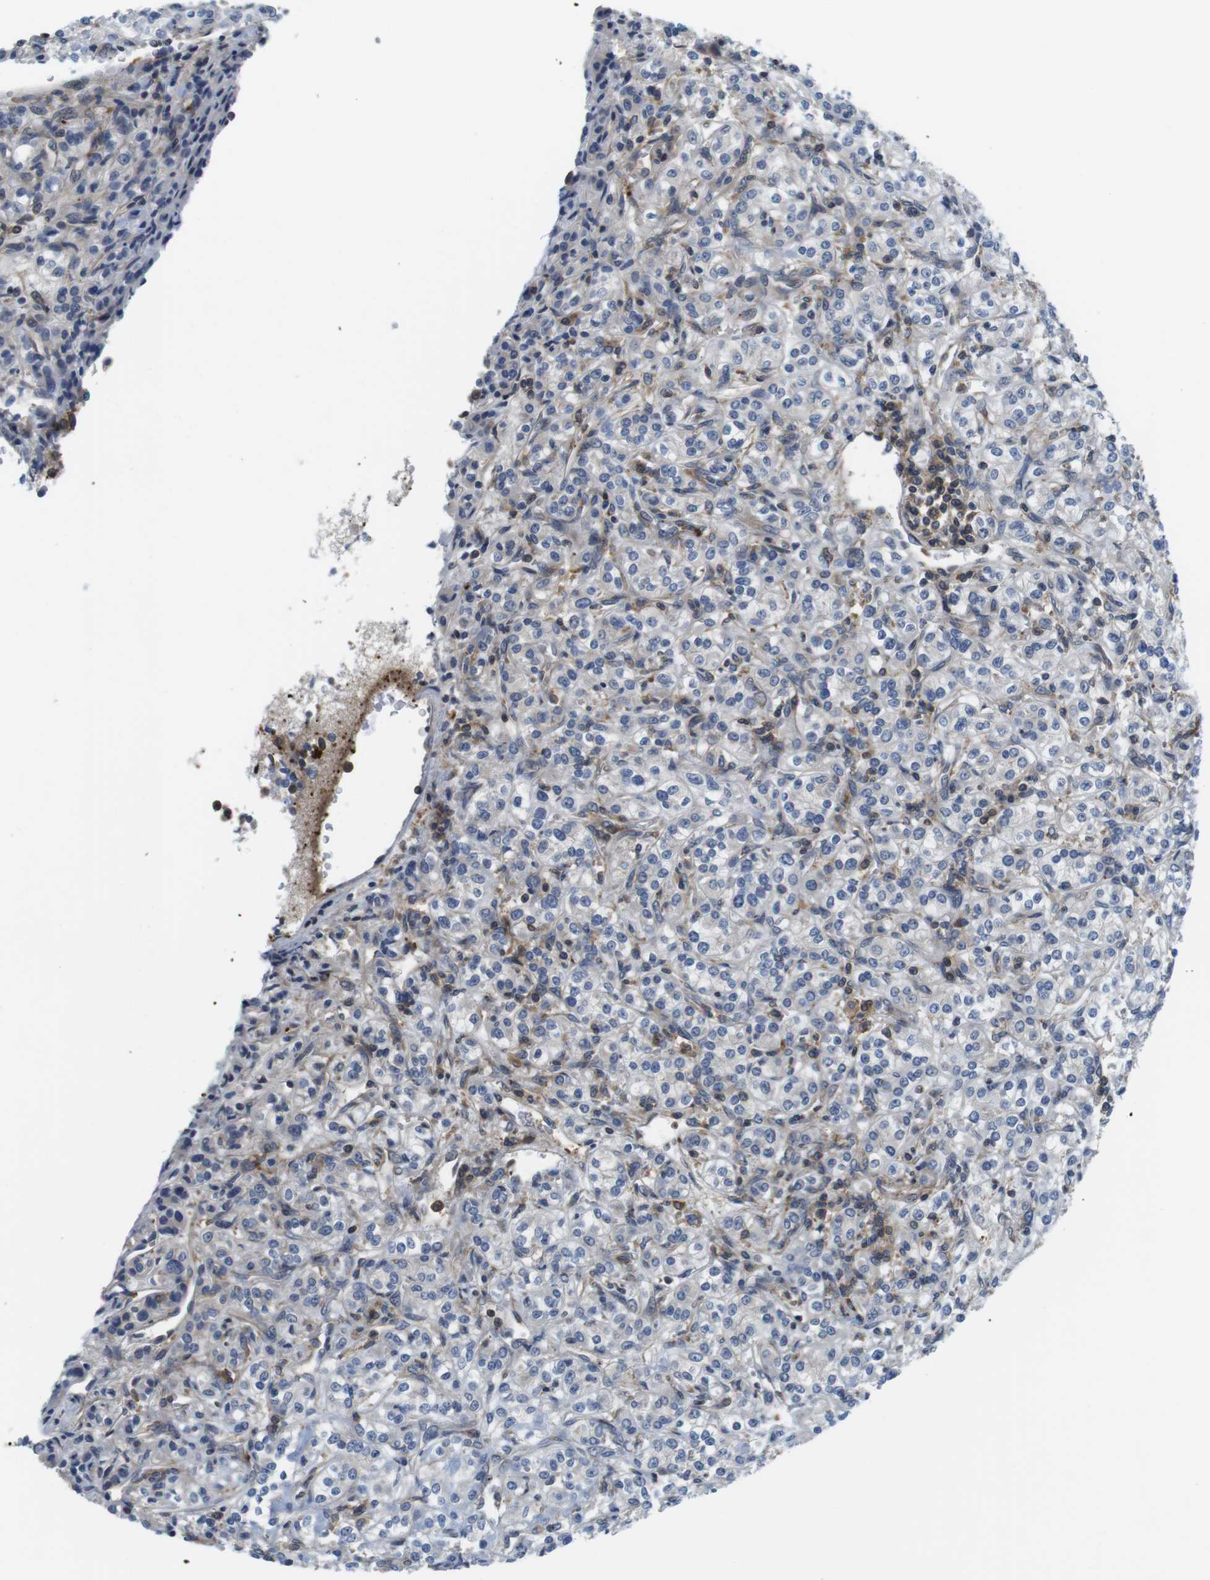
{"staining": {"intensity": "negative", "quantity": "none", "location": "none"}, "tissue": "renal cancer", "cell_type": "Tumor cells", "image_type": "cancer", "snomed": [{"axis": "morphology", "description": "Adenocarcinoma, NOS"}, {"axis": "topography", "description": "Kidney"}], "caption": "Adenocarcinoma (renal) was stained to show a protein in brown. There is no significant expression in tumor cells.", "gene": "HERPUD2", "patient": {"sex": "male", "age": 77}}